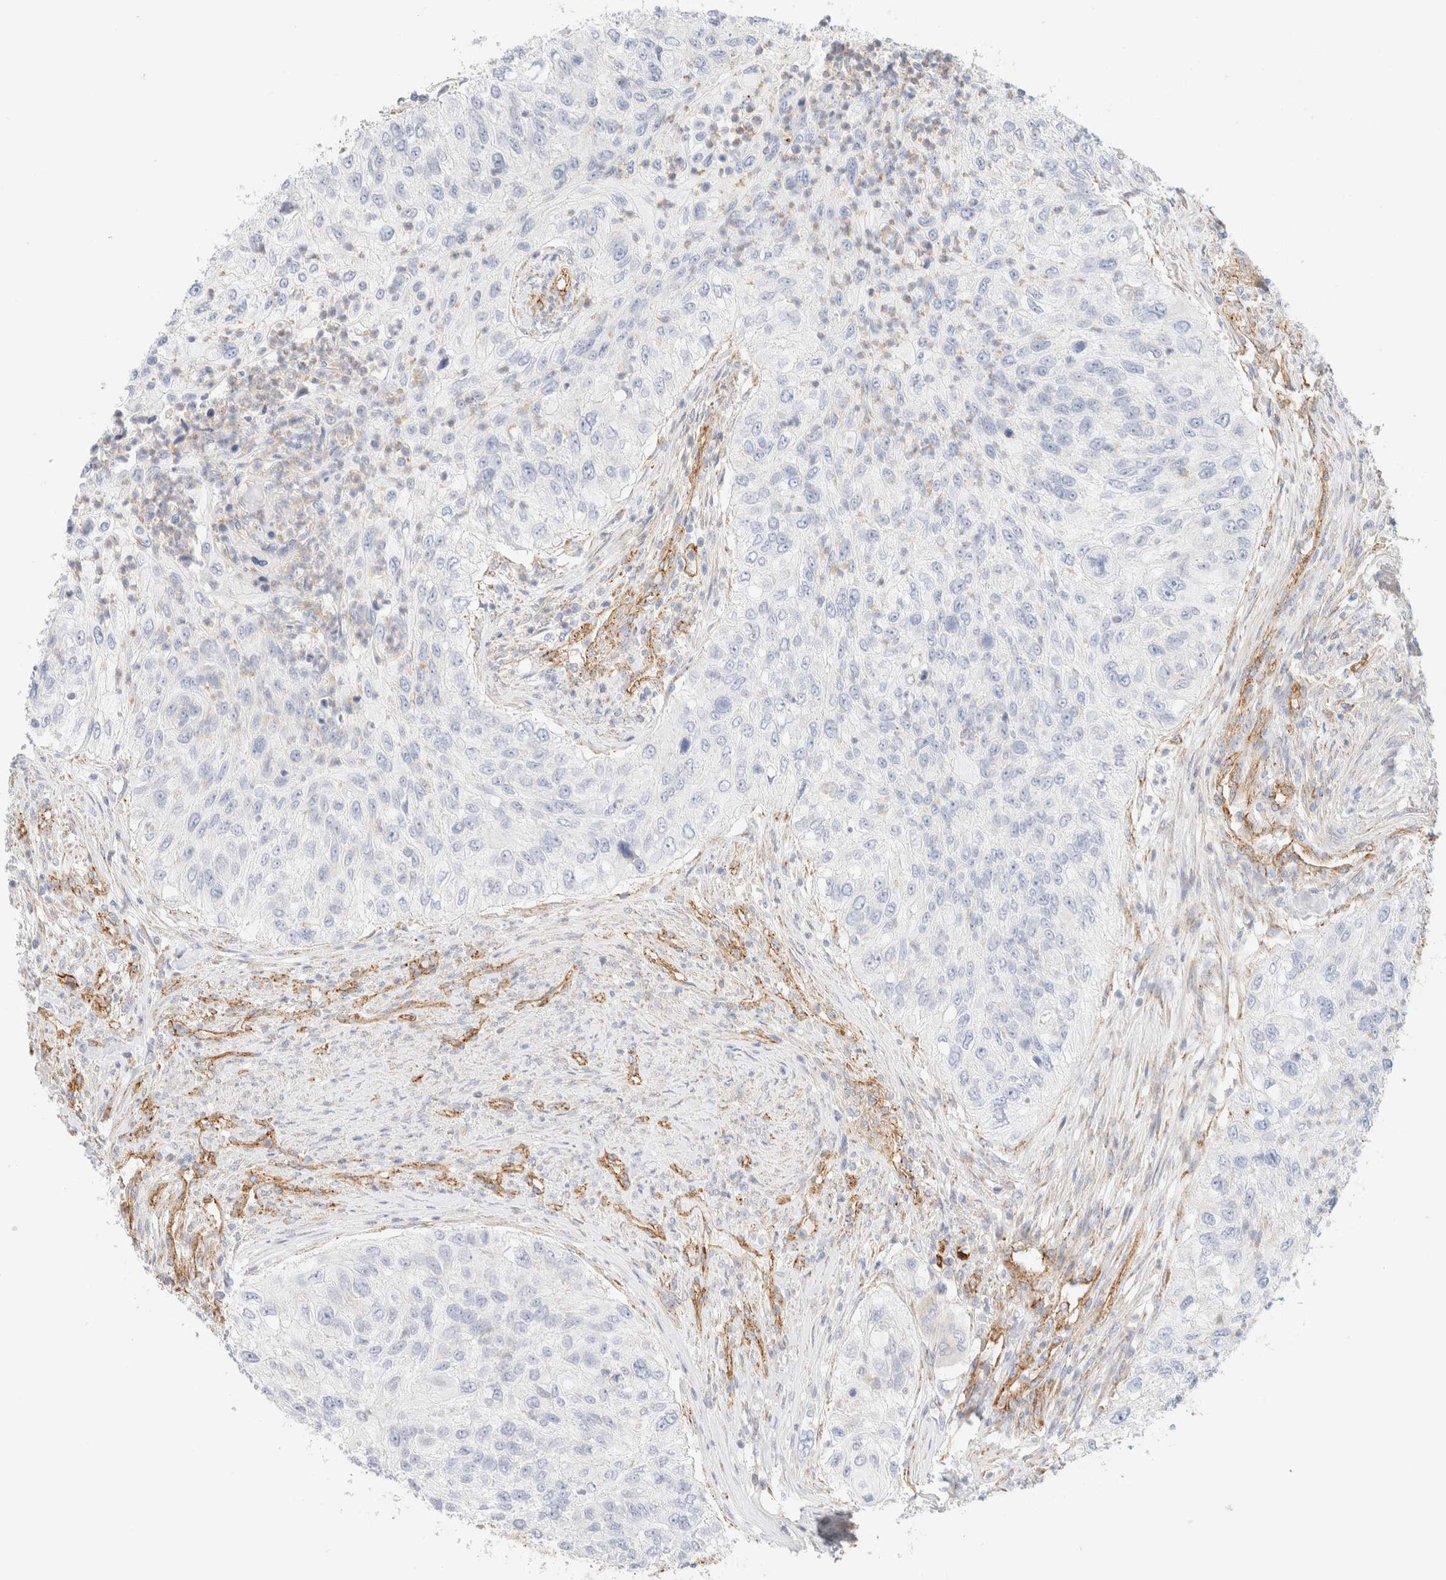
{"staining": {"intensity": "negative", "quantity": "none", "location": "none"}, "tissue": "urothelial cancer", "cell_type": "Tumor cells", "image_type": "cancer", "snomed": [{"axis": "morphology", "description": "Urothelial carcinoma, High grade"}, {"axis": "topography", "description": "Urinary bladder"}], "caption": "Urothelial carcinoma (high-grade) was stained to show a protein in brown. There is no significant positivity in tumor cells. (DAB (3,3'-diaminobenzidine) immunohistochemistry with hematoxylin counter stain).", "gene": "CYB5R4", "patient": {"sex": "female", "age": 60}}